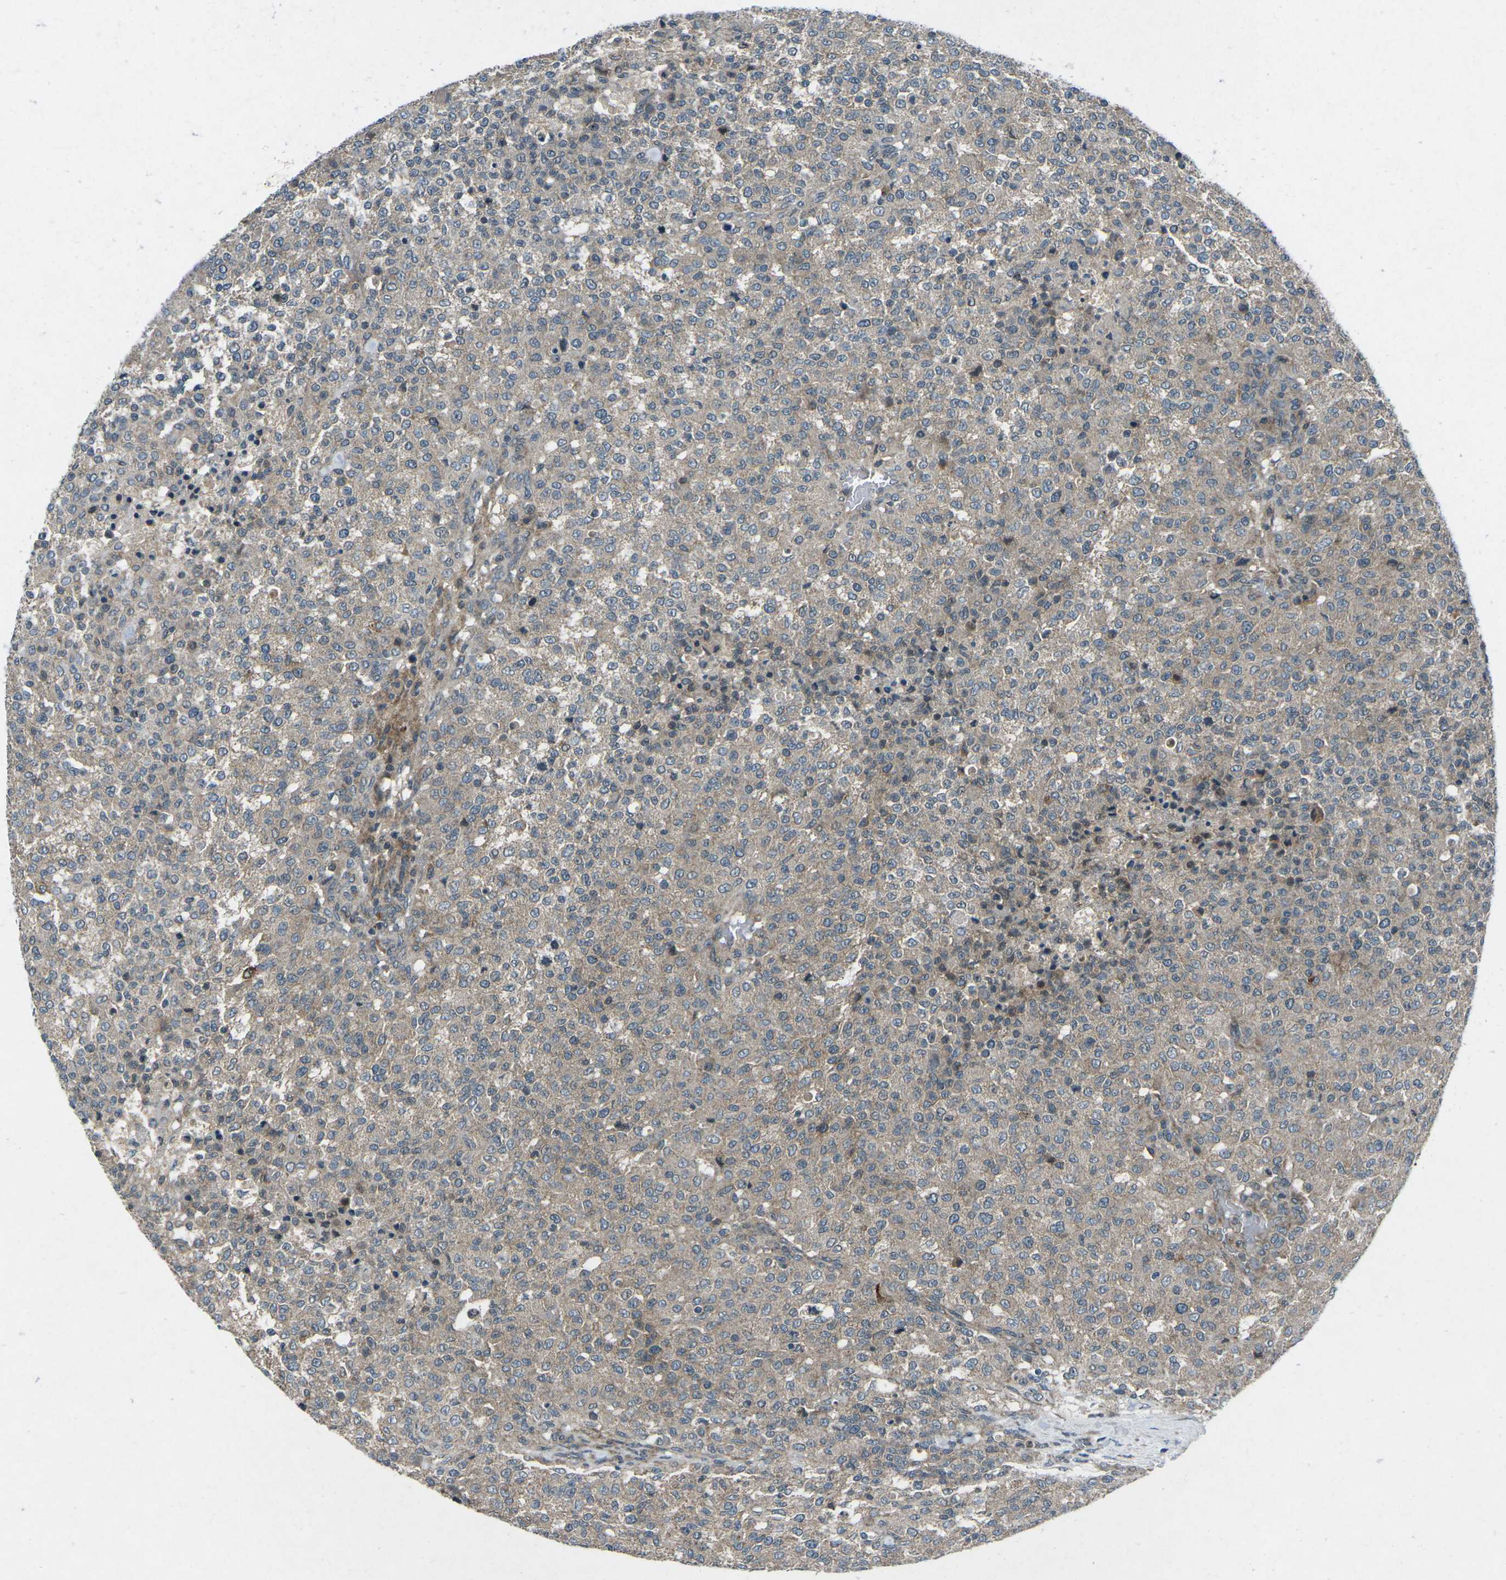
{"staining": {"intensity": "weak", "quantity": "25%-75%", "location": "cytoplasmic/membranous"}, "tissue": "testis cancer", "cell_type": "Tumor cells", "image_type": "cancer", "snomed": [{"axis": "morphology", "description": "Seminoma, NOS"}, {"axis": "topography", "description": "Testis"}], "caption": "A brown stain labels weak cytoplasmic/membranous positivity of a protein in human seminoma (testis) tumor cells.", "gene": "CDK16", "patient": {"sex": "male", "age": 59}}